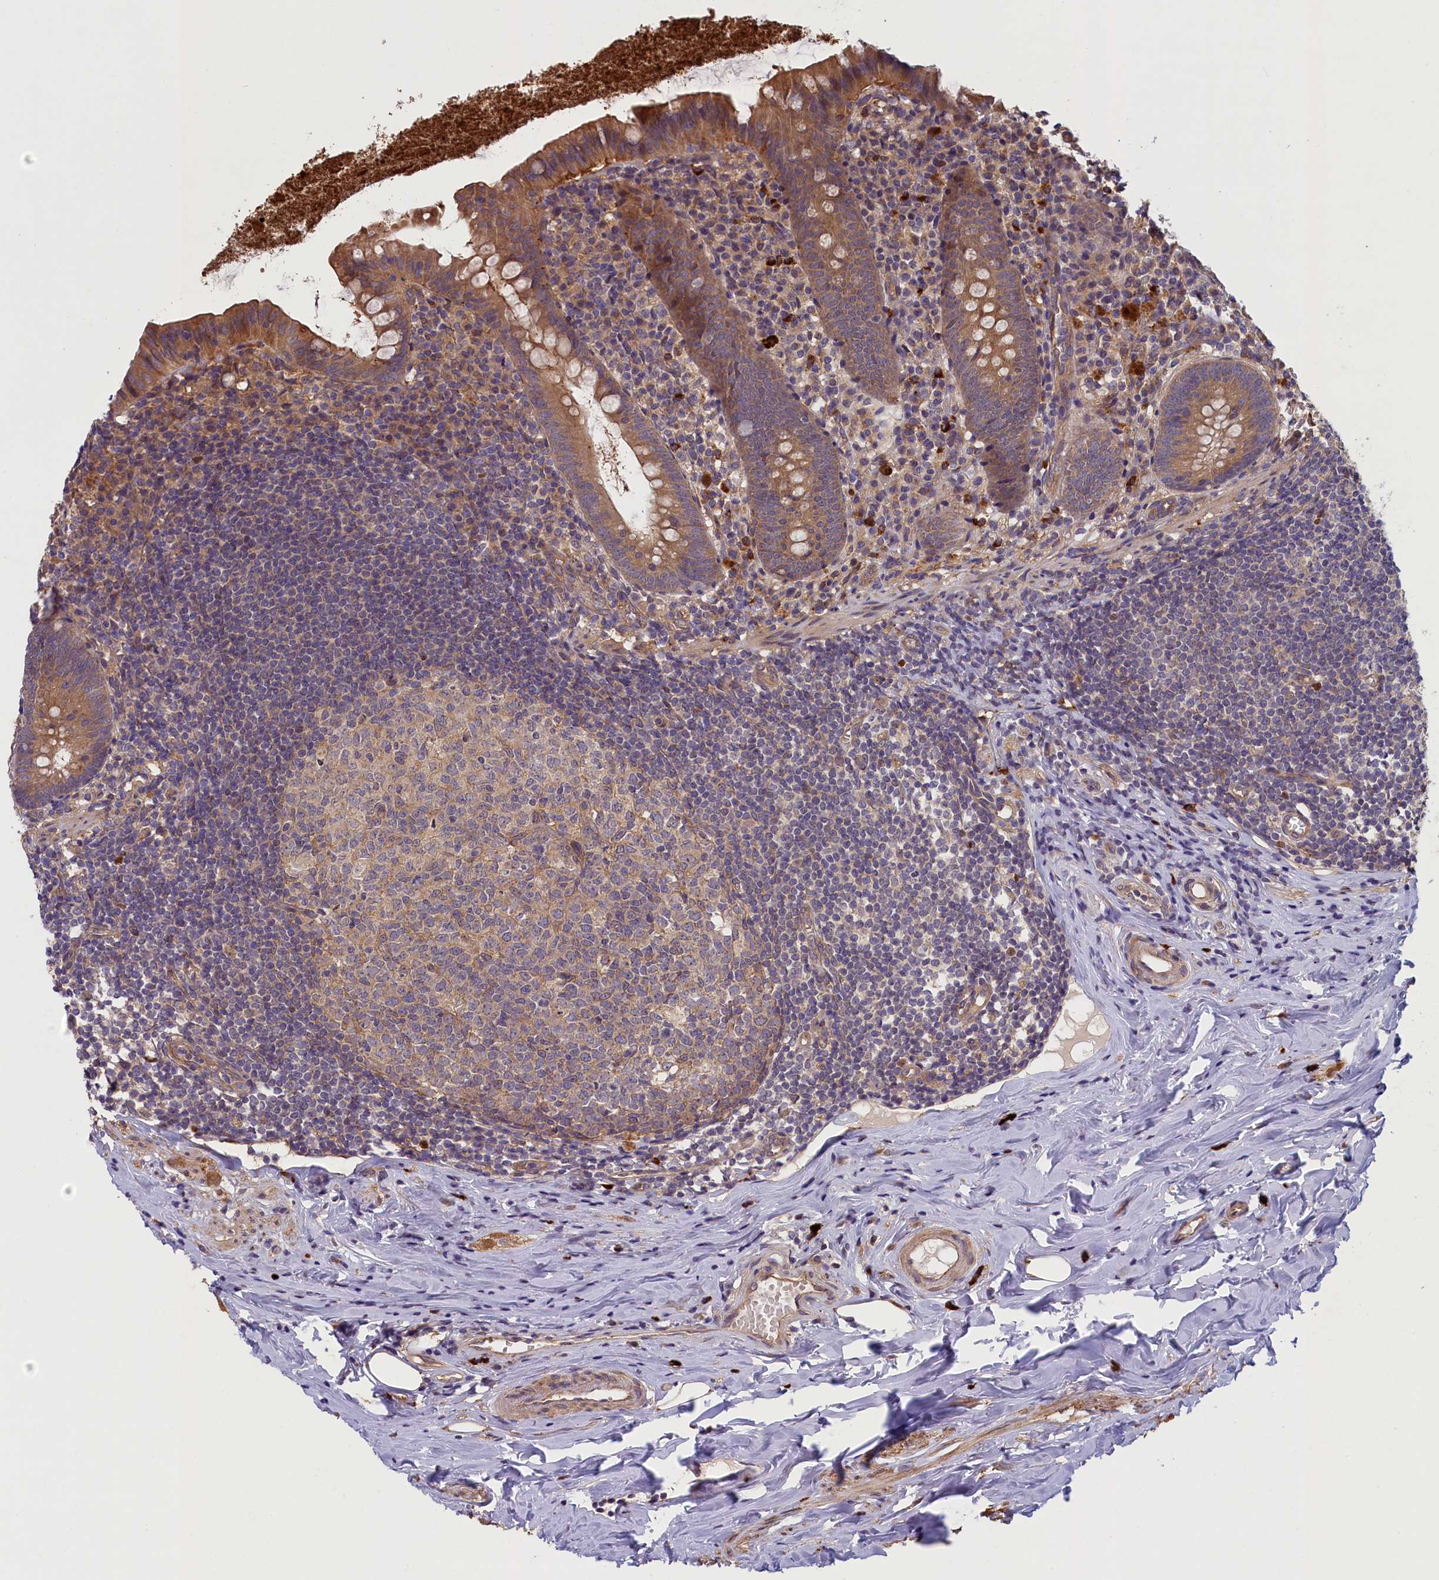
{"staining": {"intensity": "moderate", "quantity": ">75%", "location": "cytoplasmic/membranous"}, "tissue": "appendix", "cell_type": "Glandular cells", "image_type": "normal", "snomed": [{"axis": "morphology", "description": "Normal tissue, NOS"}, {"axis": "topography", "description": "Appendix"}], "caption": "Protein staining exhibits moderate cytoplasmic/membranous expression in about >75% of glandular cells in benign appendix.", "gene": "CCDC9B", "patient": {"sex": "female", "age": 51}}